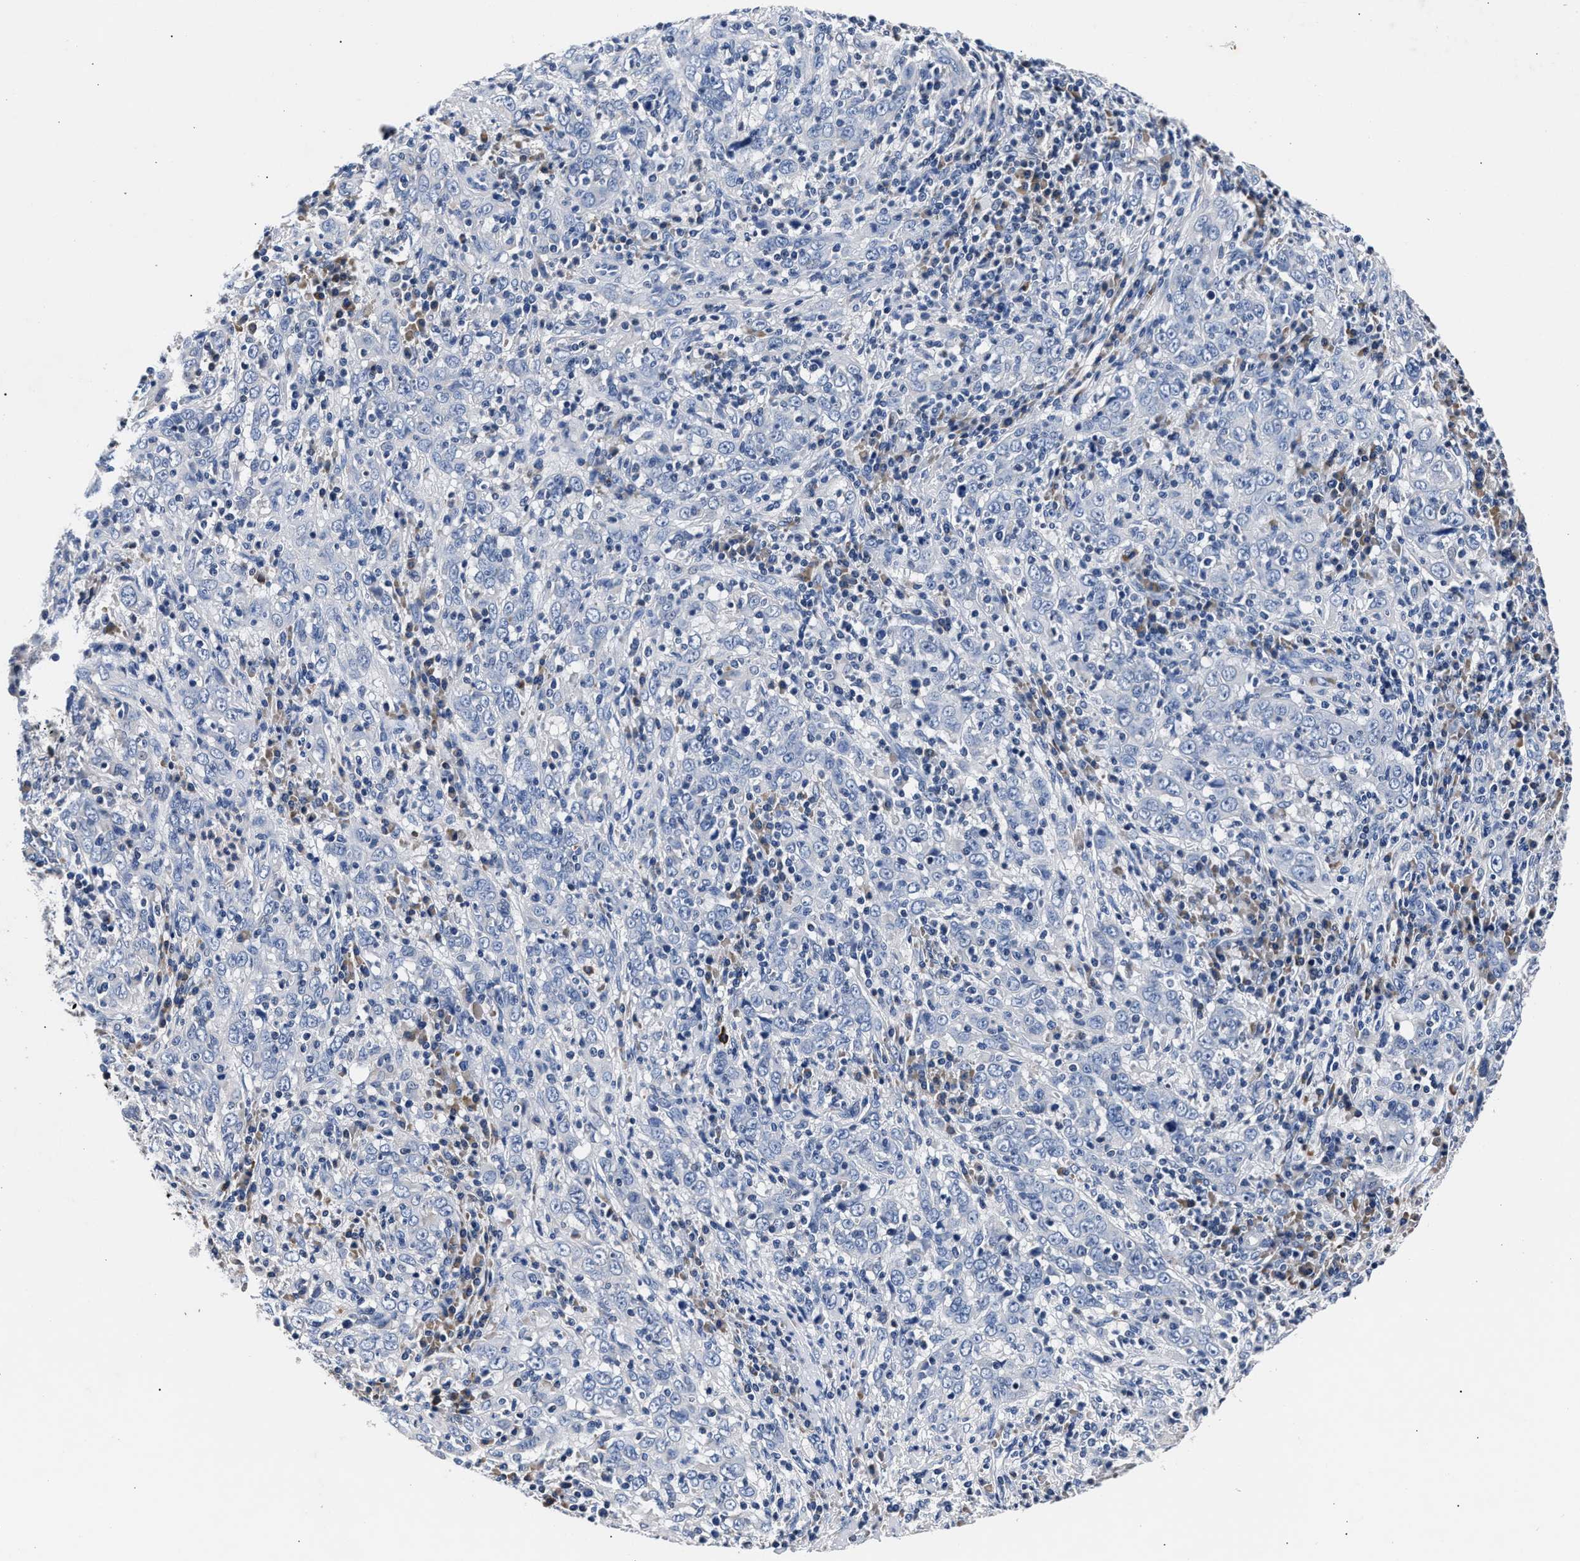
{"staining": {"intensity": "negative", "quantity": "none", "location": "none"}, "tissue": "cervical cancer", "cell_type": "Tumor cells", "image_type": "cancer", "snomed": [{"axis": "morphology", "description": "Squamous cell carcinoma, NOS"}, {"axis": "topography", "description": "Cervix"}], "caption": "Immunohistochemistry histopathology image of cervical squamous cell carcinoma stained for a protein (brown), which displays no positivity in tumor cells. (DAB (3,3'-diaminobenzidine) IHC, high magnification).", "gene": "PHF24", "patient": {"sex": "female", "age": 46}}